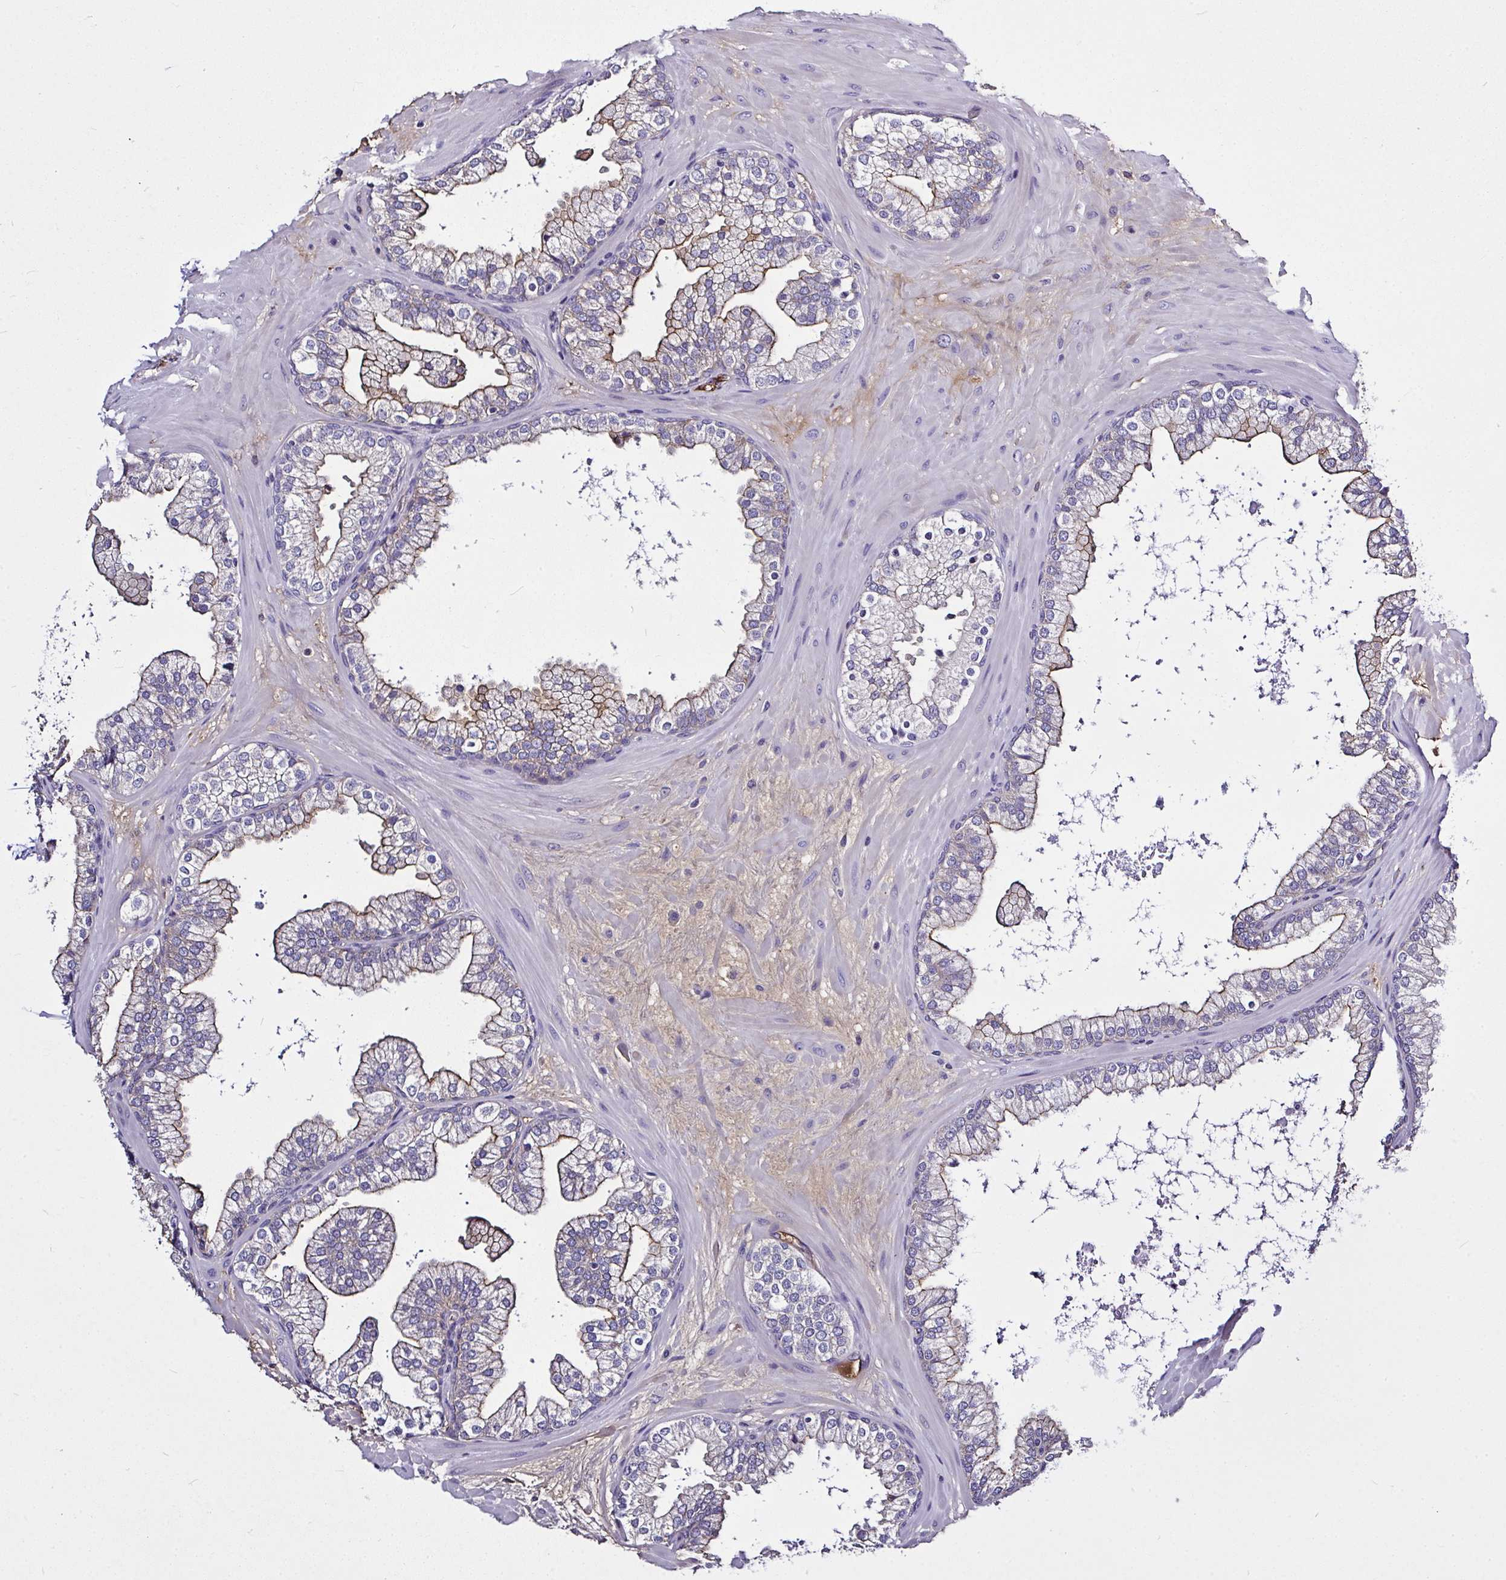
{"staining": {"intensity": "strong", "quantity": ">75%", "location": "cytoplasmic/membranous"}, "tissue": "prostate", "cell_type": "Glandular cells", "image_type": "normal", "snomed": [{"axis": "morphology", "description": "Normal tissue, NOS"}, {"axis": "topography", "description": "Prostate"}, {"axis": "topography", "description": "Peripheral nerve tissue"}], "caption": "Protein expression analysis of normal human prostate reveals strong cytoplasmic/membranous positivity in about >75% of glandular cells. (brown staining indicates protein expression, while blue staining denotes nuclei).", "gene": "ZNF813", "patient": {"sex": "male", "age": 61}}